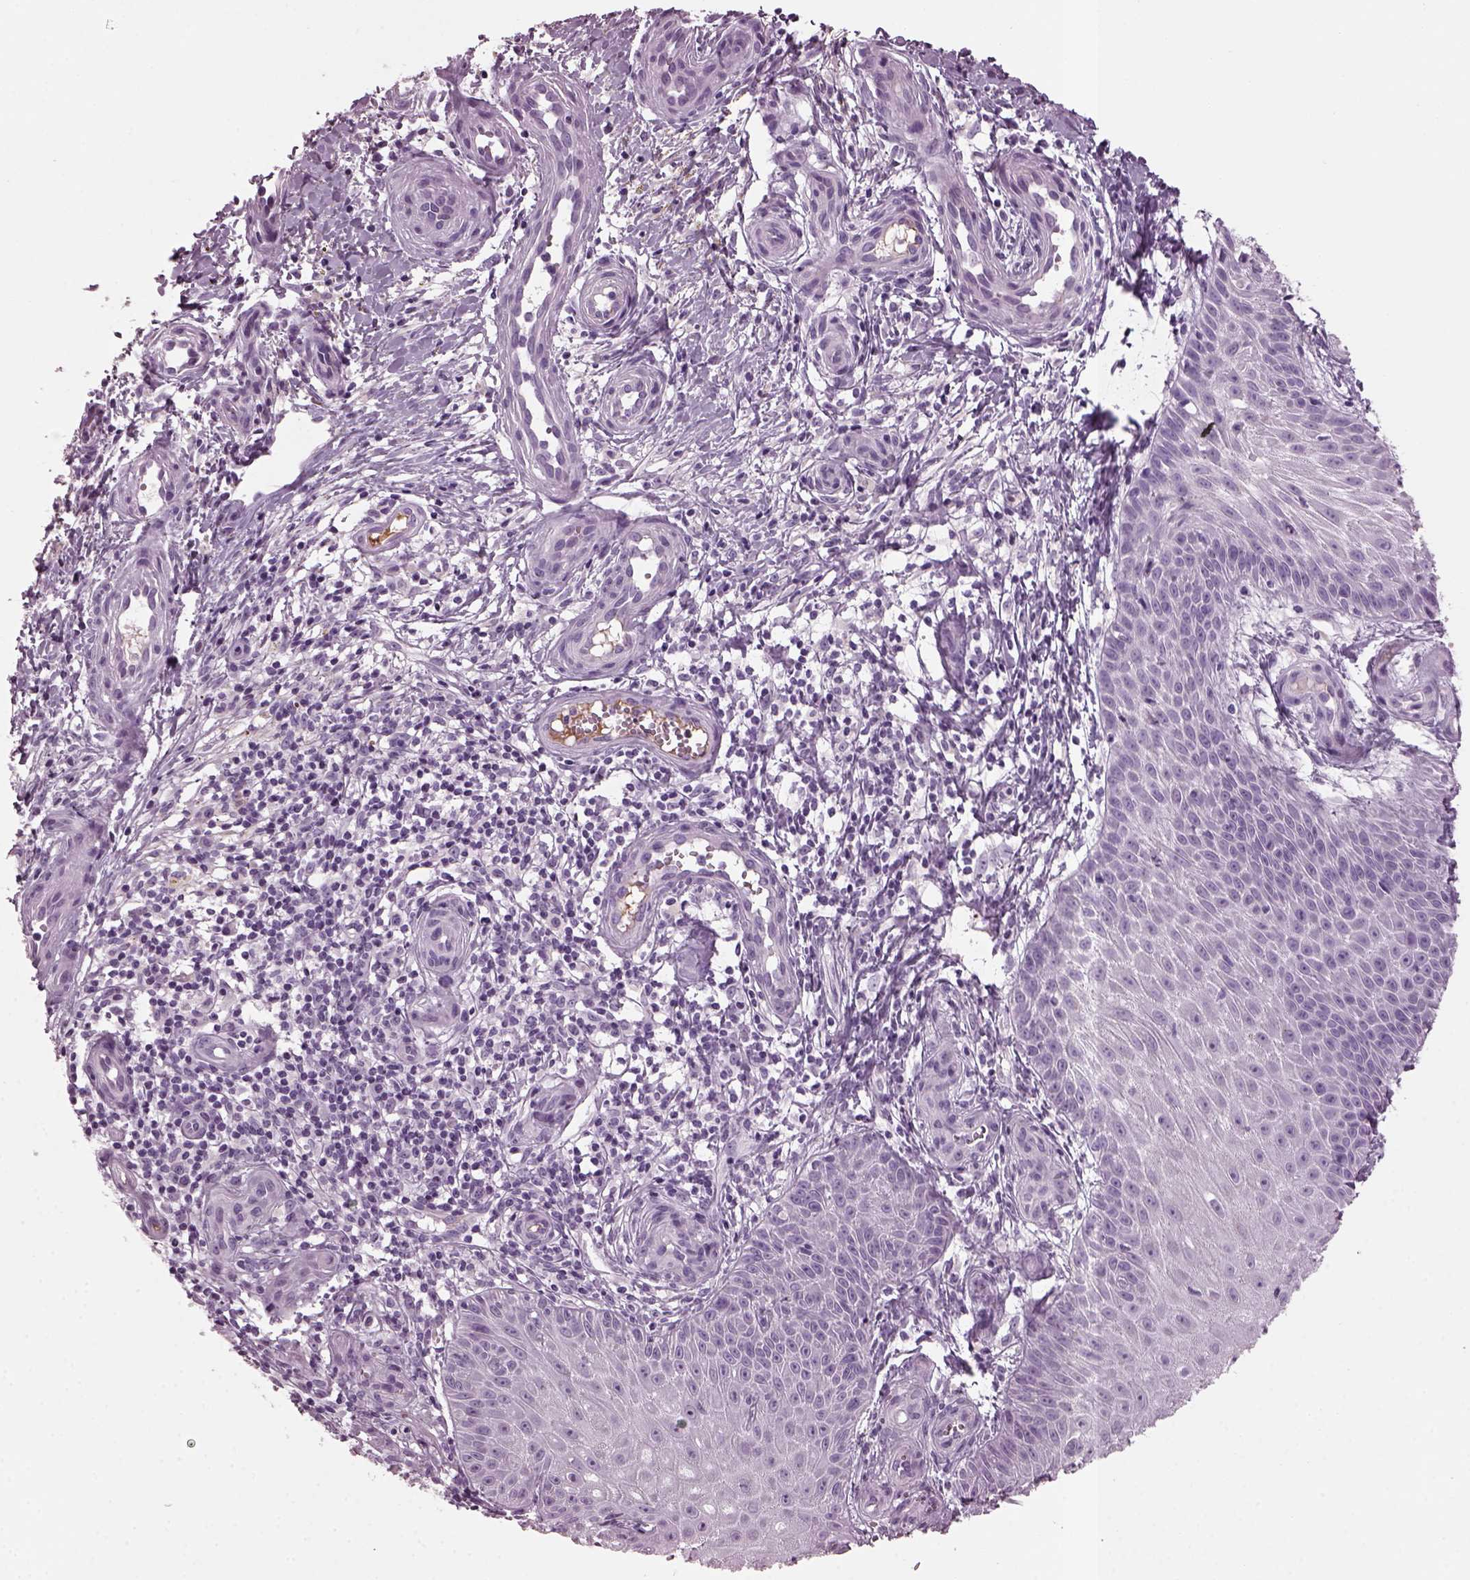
{"staining": {"intensity": "negative", "quantity": "none", "location": "none"}, "tissue": "melanoma", "cell_type": "Tumor cells", "image_type": "cancer", "snomed": [{"axis": "morphology", "description": "Malignant melanoma, NOS"}, {"axis": "topography", "description": "Skin"}], "caption": "This is a photomicrograph of IHC staining of melanoma, which shows no staining in tumor cells.", "gene": "DPYSL5", "patient": {"sex": "female", "age": 53}}